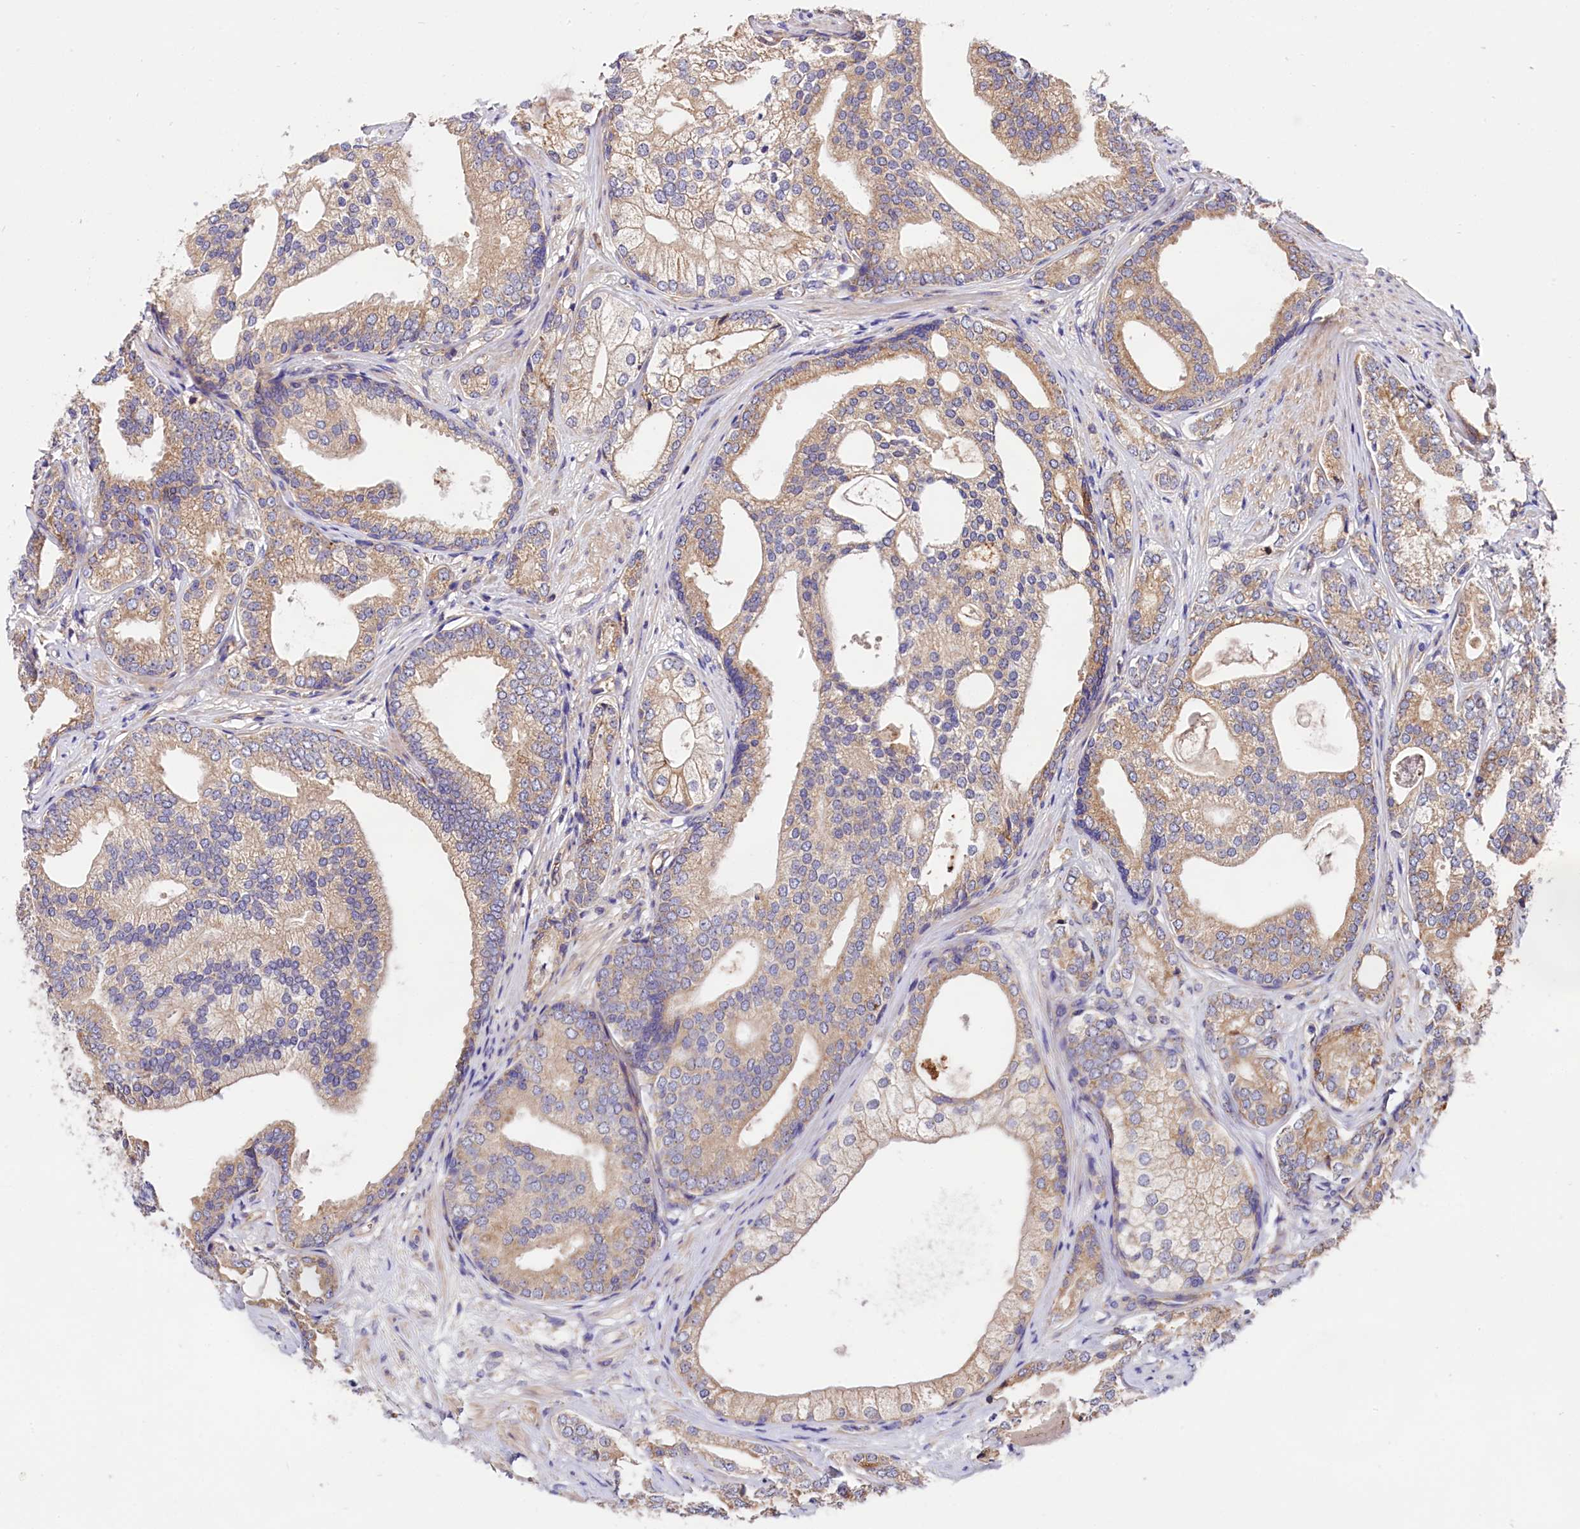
{"staining": {"intensity": "weak", "quantity": "25%-75%", "location": "cytoplasmic/membranous"}, "tissue": "prostate cancer", "cell_type": "Tumor cells", "image_type": "cancer", "snomed": [{"axis": "morphology", "description": "Adenocarcinoma, High grade"}, {"axis": "topography", "description": "Prostate"}], "caption": "Tumor cells exhibit weak cytoplasmic/membranous staining in approximately 25%-75% of cells in high-grade adenocarcinoma (prostate).", "gene": "SPG11", "patient": {"sex": "male", "age": 60}}